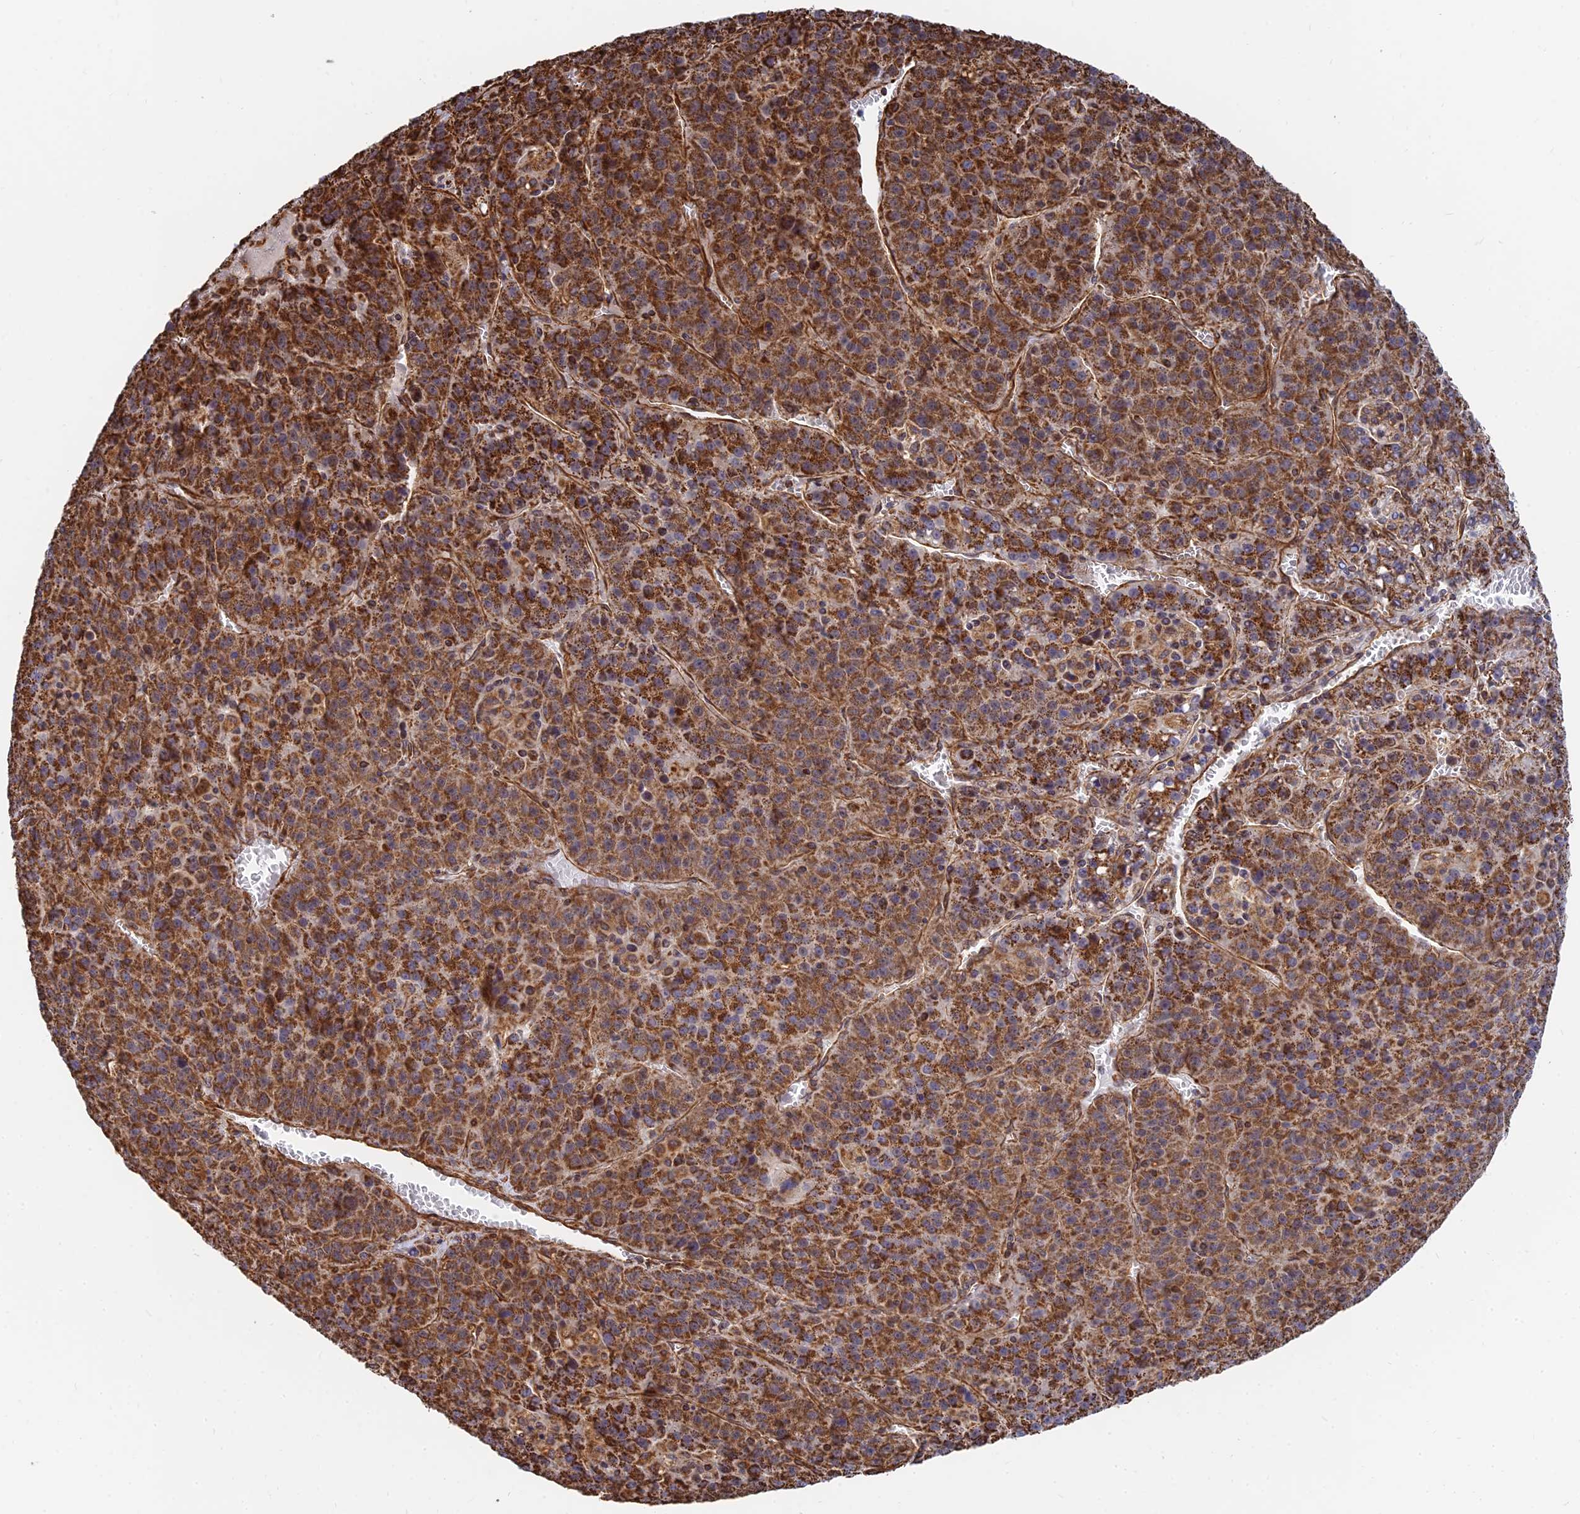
{"staining": {"intensity": "strong", "quantity": ">75%", "location": "cytoplasmic/membranous"}, "tissue": "liver cancer", "cell_type": "Tumor cells", "image_type": "cancer", "snomed": [{"axis": "morphology", "description": "Carcinoma, Hepatocellular, NOS"}, {"axis": "topography", "description": "Liver"}], "caption": "Immunohistochemical staining of hepatocellular carcinoma (liver) shows strong cytoplasmic/membranous protein staining in approximately >75% of tumor cells. (DAB (3,3'-diaminobenzidine) = brown stain, brightfield microscopy at high magnification).", "gene": "DSTYK", "patient": {"sex": "female", "age": 53}}